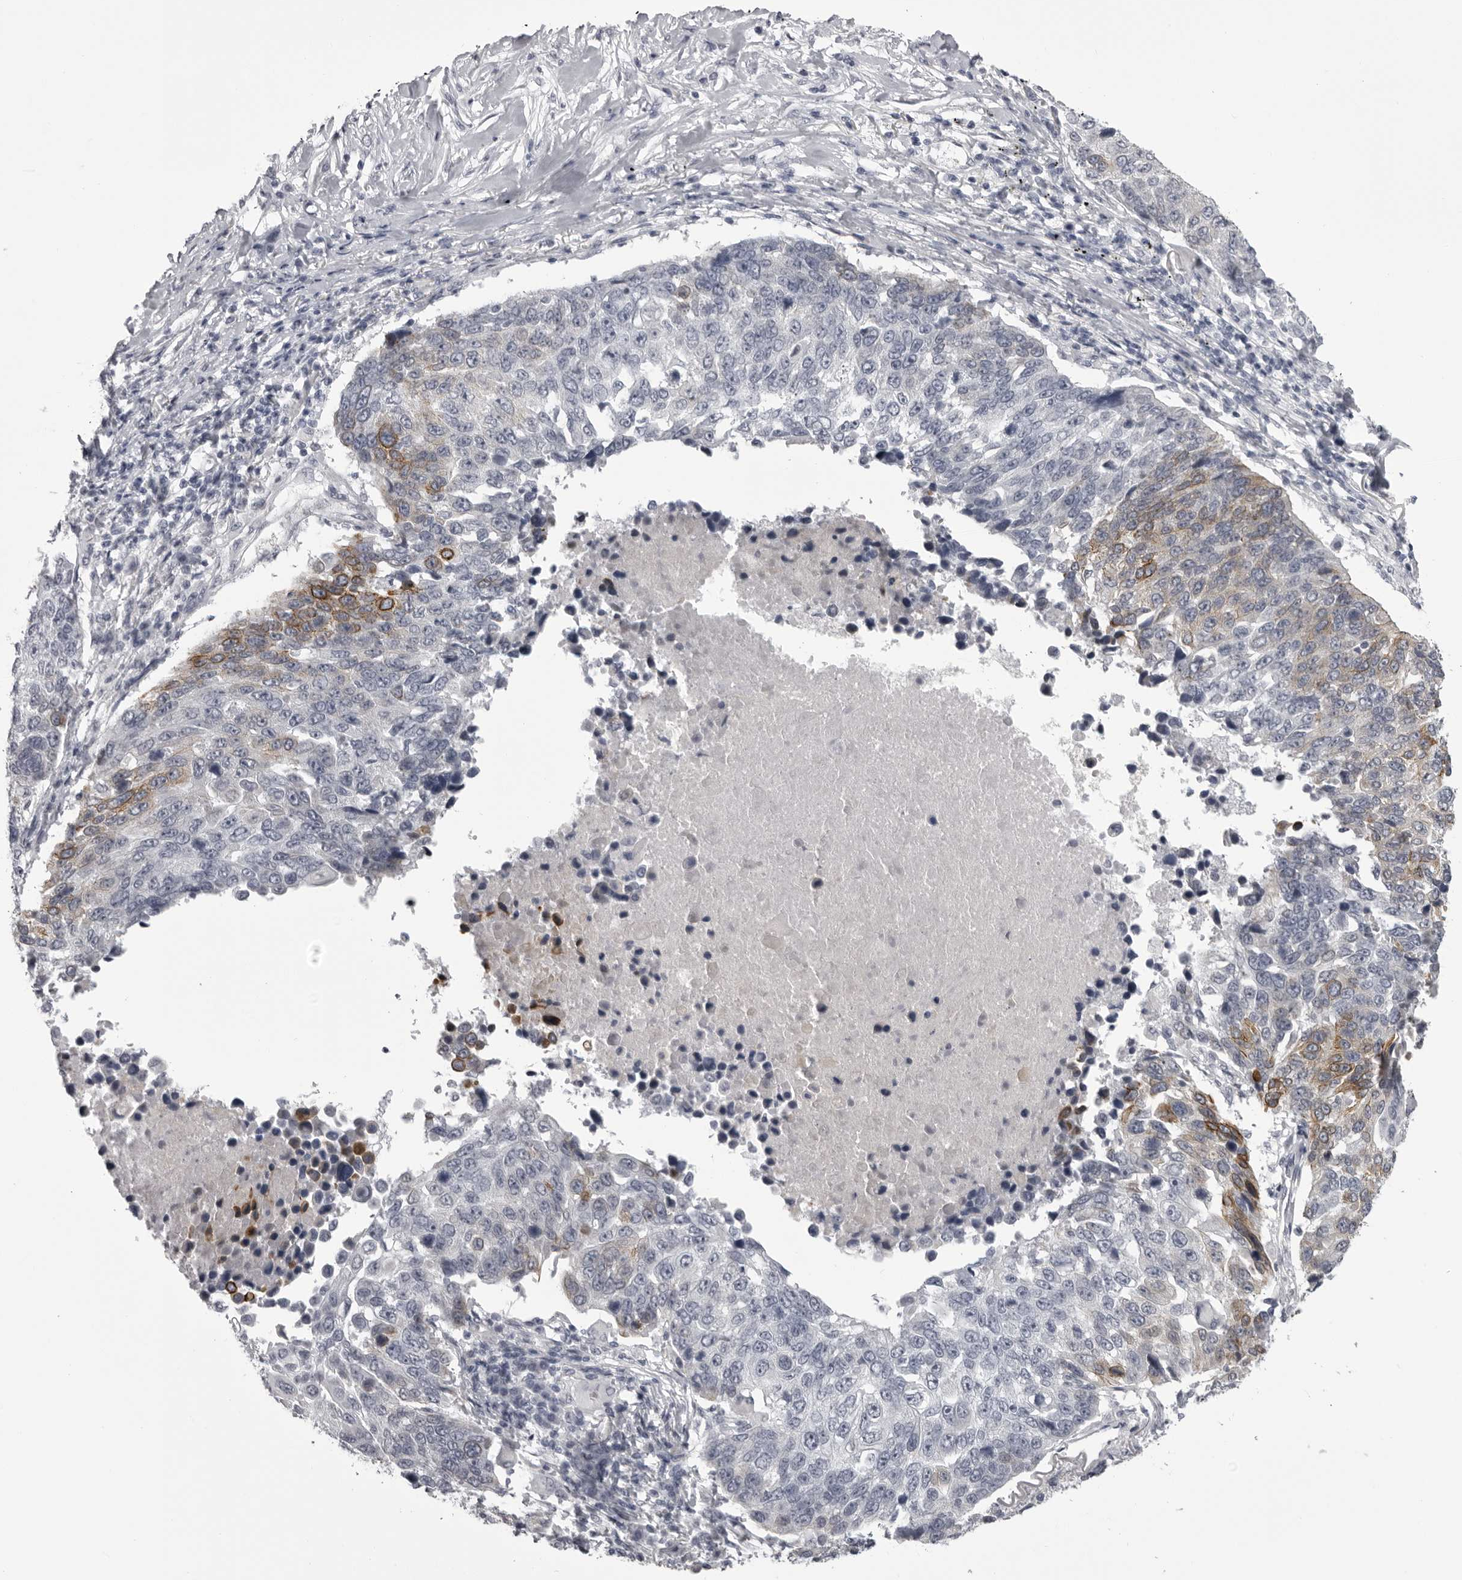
{"staining": {"intensity": "moderate", "quantity": "<25%", "location": "cytoplasmic/membranous"}, "tissue": "lung cancer", "cell_type": "Tumor cells", "image_type": "cancer", "snomed": [{"axis": "morphology", "description": "Squamous cell carcinoma, NOS"}, {"axis": "topography", "description": "Lung"}], "caption": "IHC (DAB) staining of human lung cancer (squamous cell carcinoma) shows moderate cytoplasmic/membranous protein staining in approximately <25% of tumor cells.", "gene": "EPHA10", "patient": {"sex": "male", "age": 66}}